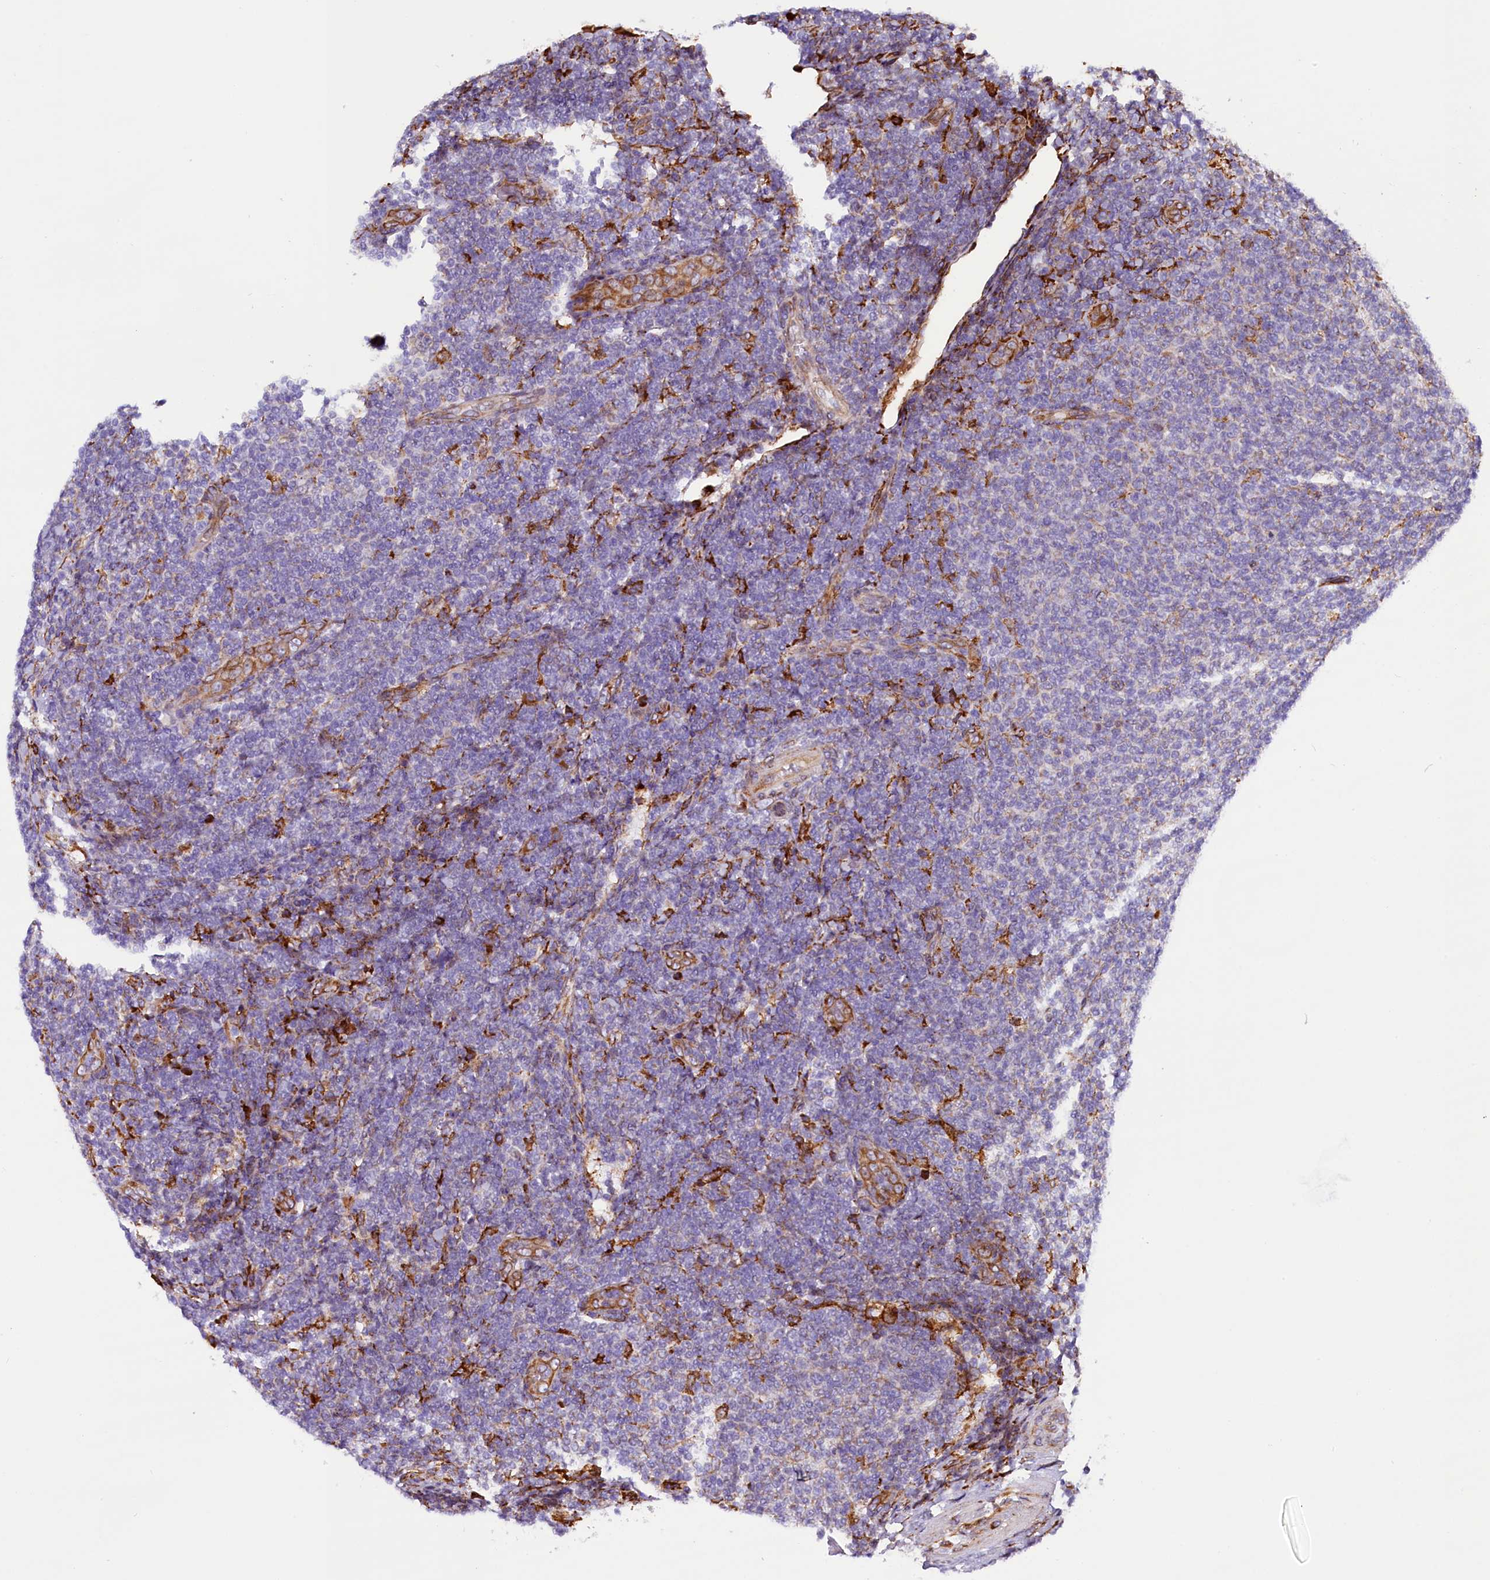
{"staining": {"intensity": "negative", "quantity": "none", "location": "none"}, "tissue": "lymphoma", "cell_type": "Tumor cells", "image_type": "cancer", "snomed": [{"axis": "morphology", "description": "Malignant lymphoma, non-Hodgkin's type, Low grade"}, {"axis": "topography", "description": "Lymph node"}], "caption": "There is no significant staining in tumor cells of lymphoma.", "gene": "CMTR2", "patient": {"sex": "male", "age": 66}}